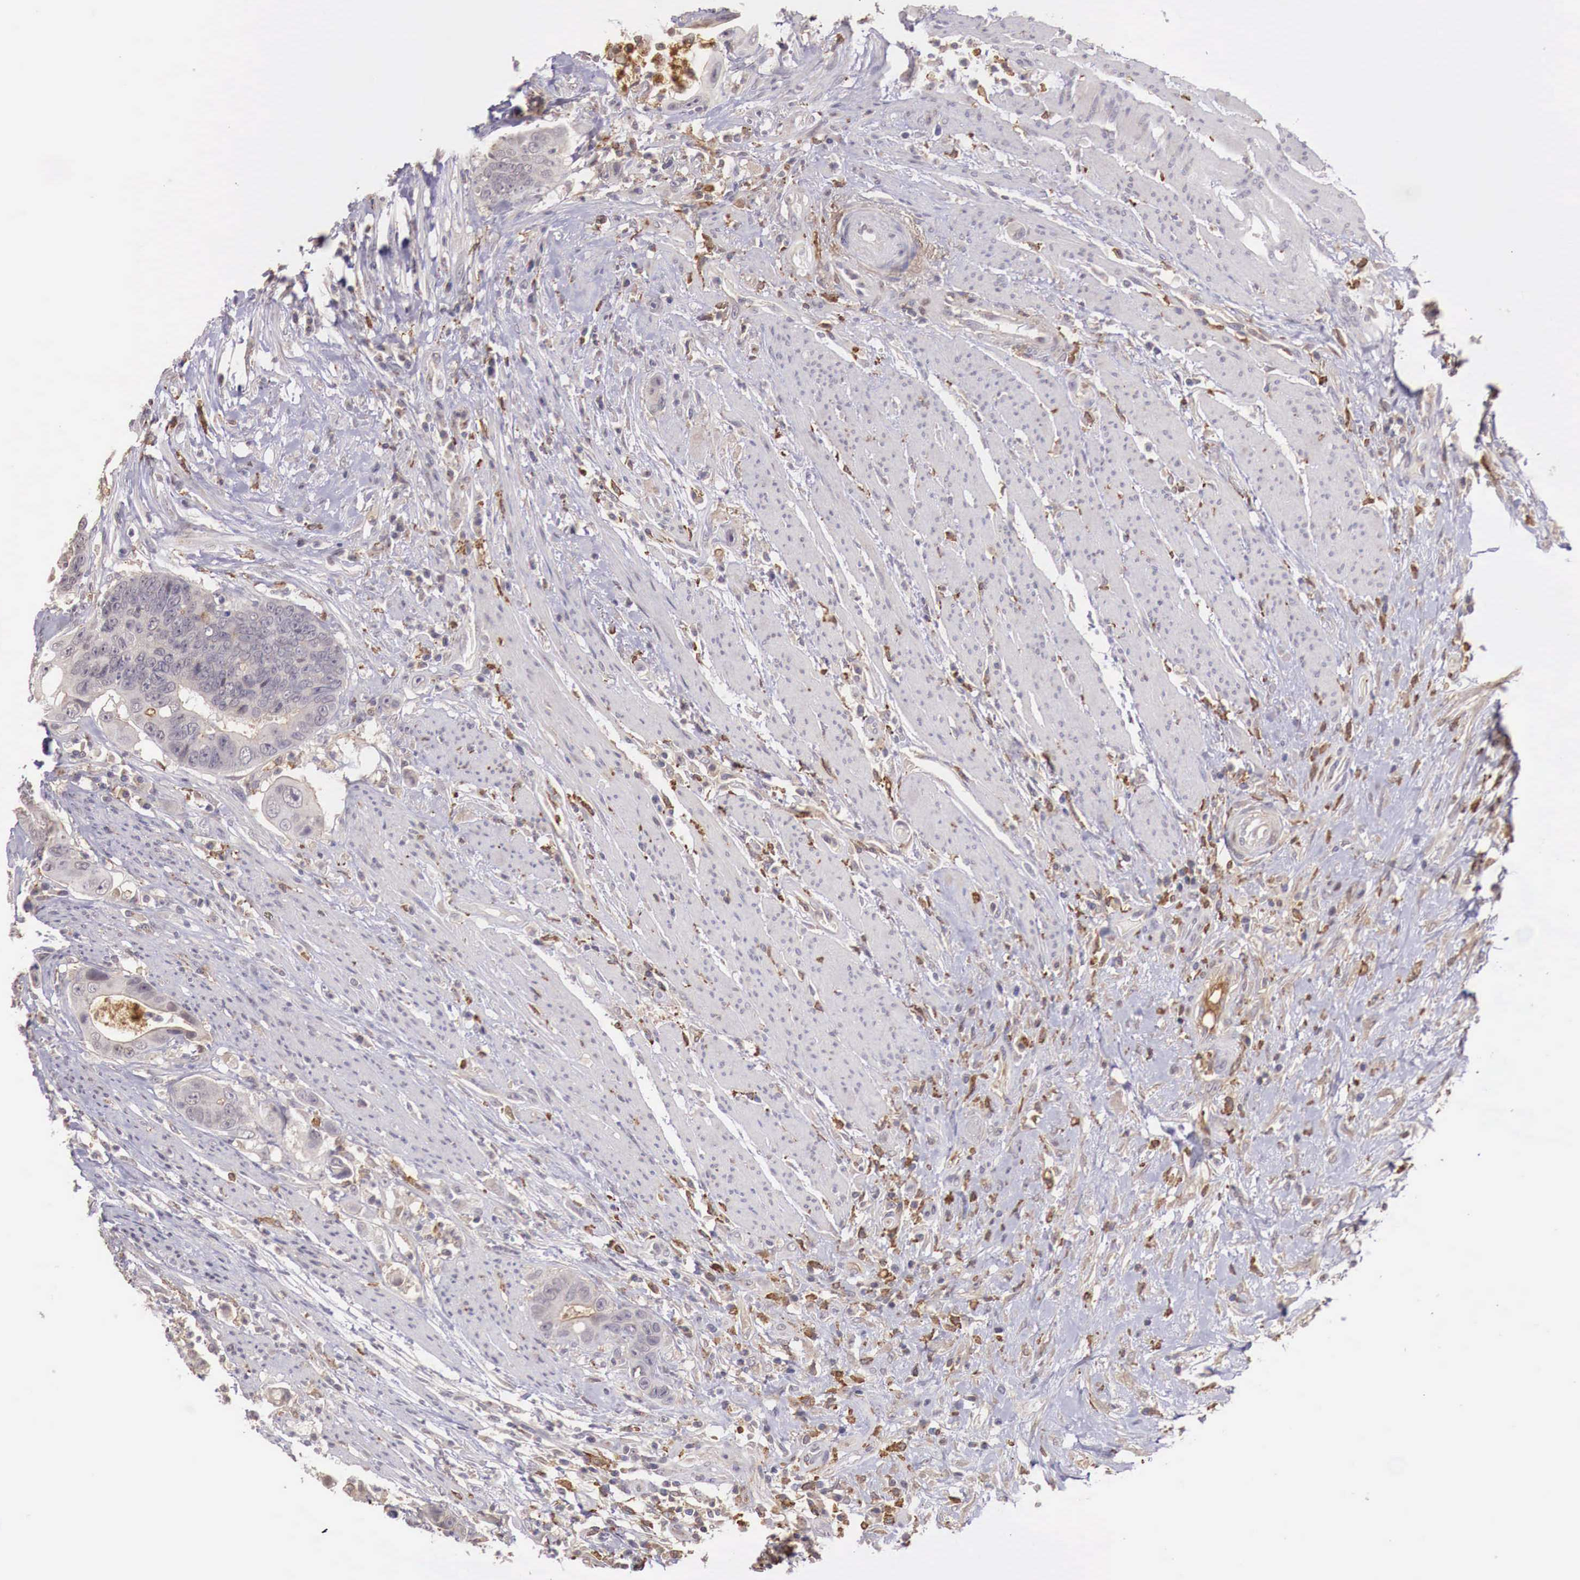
{"staining": {"intensity": "weak", "quantity": "<25%", "location": "cytoplasmic/membranous"}, "tissue": "colorectal cancer", "cell_type": "Tumor cells", "image_type": "cancer", "snomed": [{"axis": "morphology", "description": "Adenocarcinoma, NOS"}, {"axis": "topography", "description": "Rectum"}], "caption": "The micrograph displays no staining of tumor cells in colorectal adenocarcinoma.", "gene": "CHRDL1", "patient": {"sex": "female", "age": 65}}